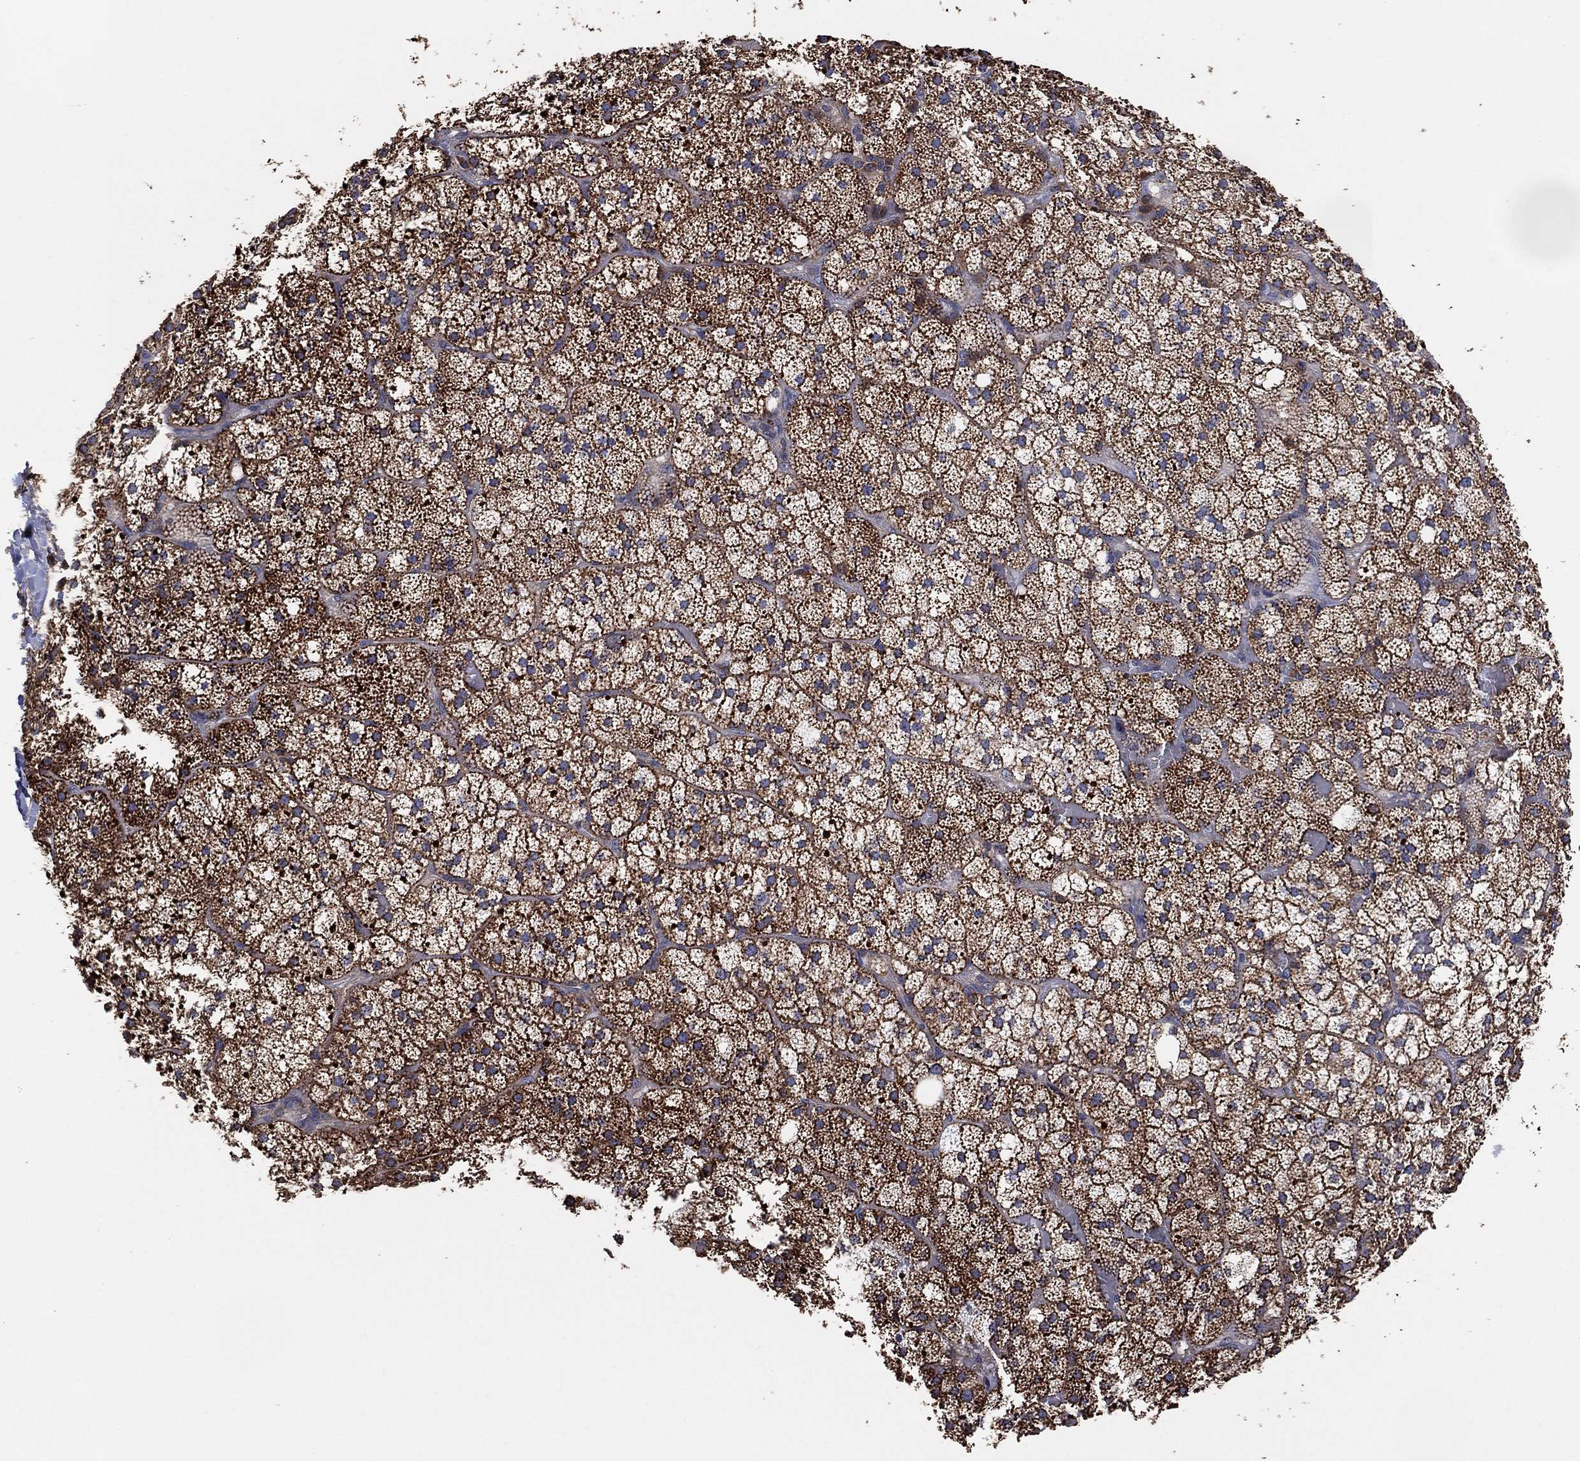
{"staining": {"intensity": "strong", "quantity": "25%-75%", "location": "cytoplasmic/membranous"}, "tissue": "adrenal gland", "cell_type": "Glandular cells", "image_type": "normal", "snomed": [{"axis": "morphology", "description": "Normal tissue, NOS"}, {"axis": "topography", "description": "Adrenal gland"}], "caption": "Immunohistochemical staining of unremarkable adrenal gland shows high levels of strong cytoplasmic/membranous staining in about 25%-75% of glandular cells.", "gene": "LIMD1", "patient": {"sex": "male", "age": 53}}